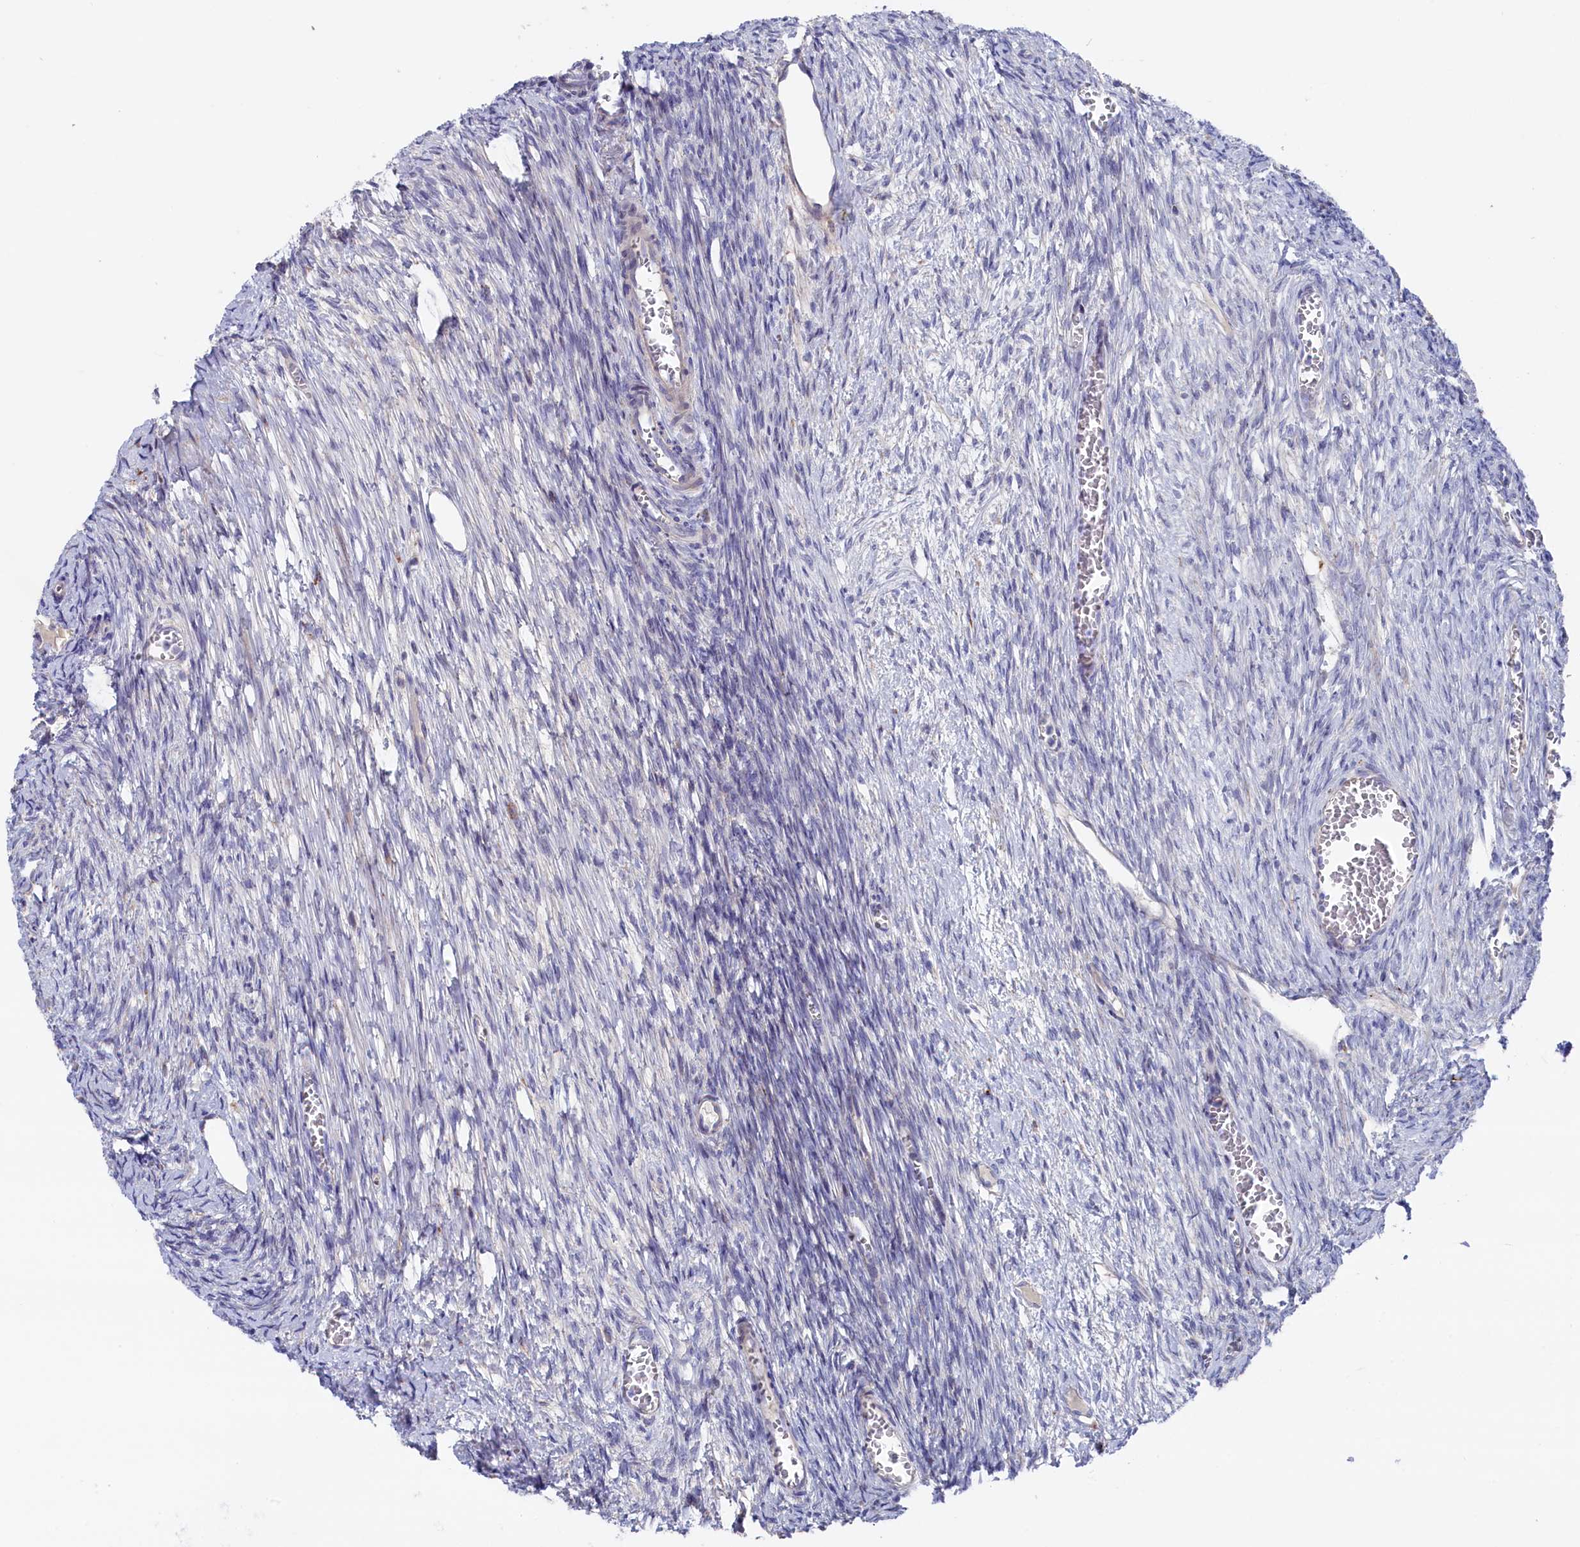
{"staining": {"intensity": "weak", "quantity": ">75%", "location": "cytoplasmic/membranous"}, "tissue": "ovary", "cell_type": "Follicle cells", "image_type": "normal", "snomed": [{"axis": "morphology", "description": "Normal tissue, NOS"}, {"axis": "topography", "description": "Ovary"}], "caption": "Immunohistochemical staining of unremarkable ovary demonstrates low levels of weak cytoplasmic/membranous positivity in about >75% of follicle cells.", "gene": "NUDT7", "patient": {"sex": "female", "age": 44}}